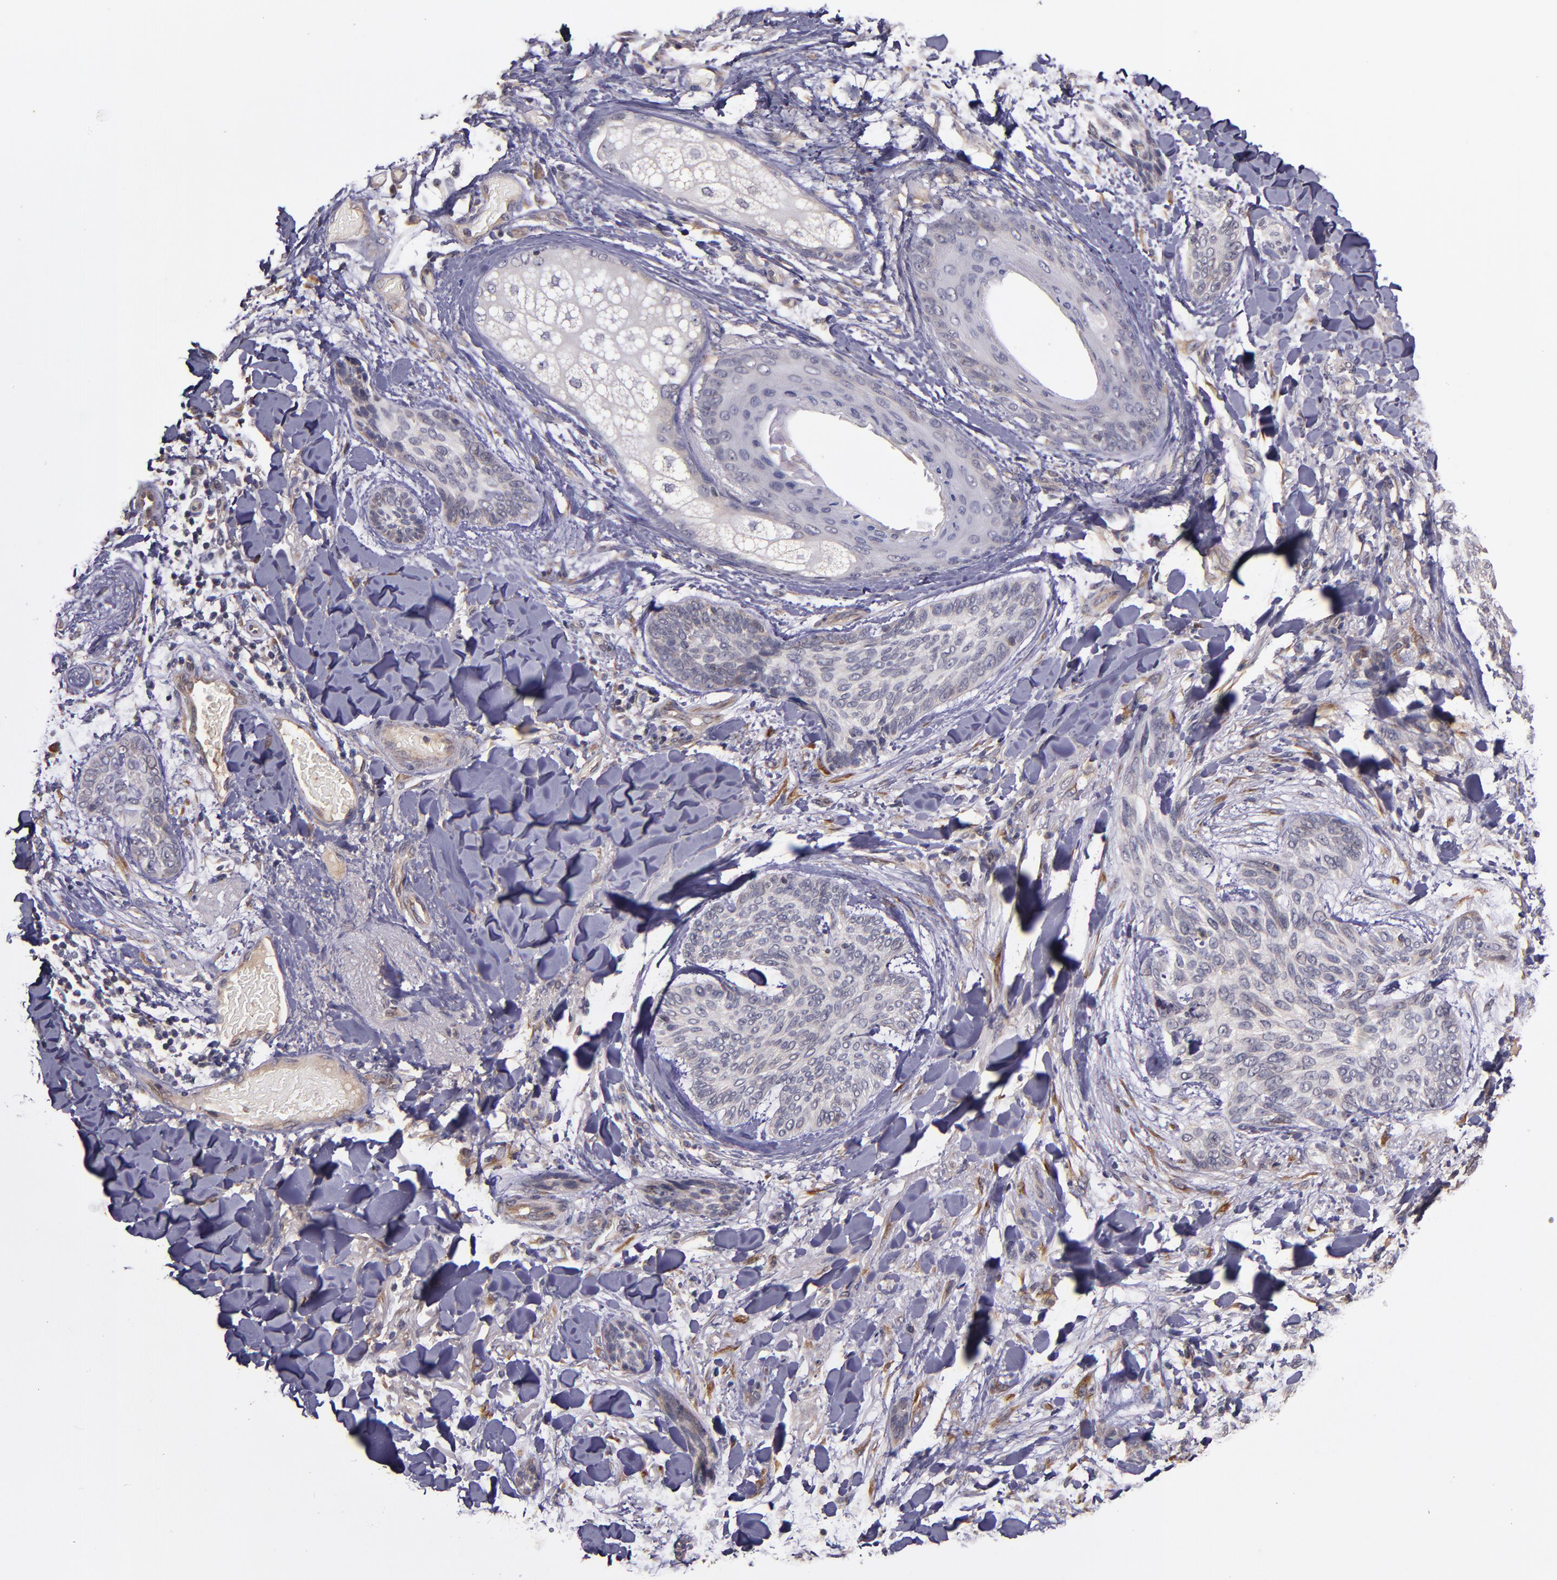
{"staining": {"intensity": "weak", "quantity": ">75%", "location": "cytoplasmic/membranous"}, "tissue": "skin cancer", "cell_type": "Tumor cells", "image_type": "cancer", "snomed": [{"axis": "morphology", "description": "Normal tissue, NOS"}, {"axis": "morphology", "description": "Basal cell carcinoma"}, {"axis": "topography", "description": "Skin"}], "caption": "Protein staining exhibits weak cytoplasmic/membranous expression in approximately >75% of tumor cells in skin basal cell carcinoma.", "gene": "PRAF2", "patient": {"sex": "female", "age": 71}}